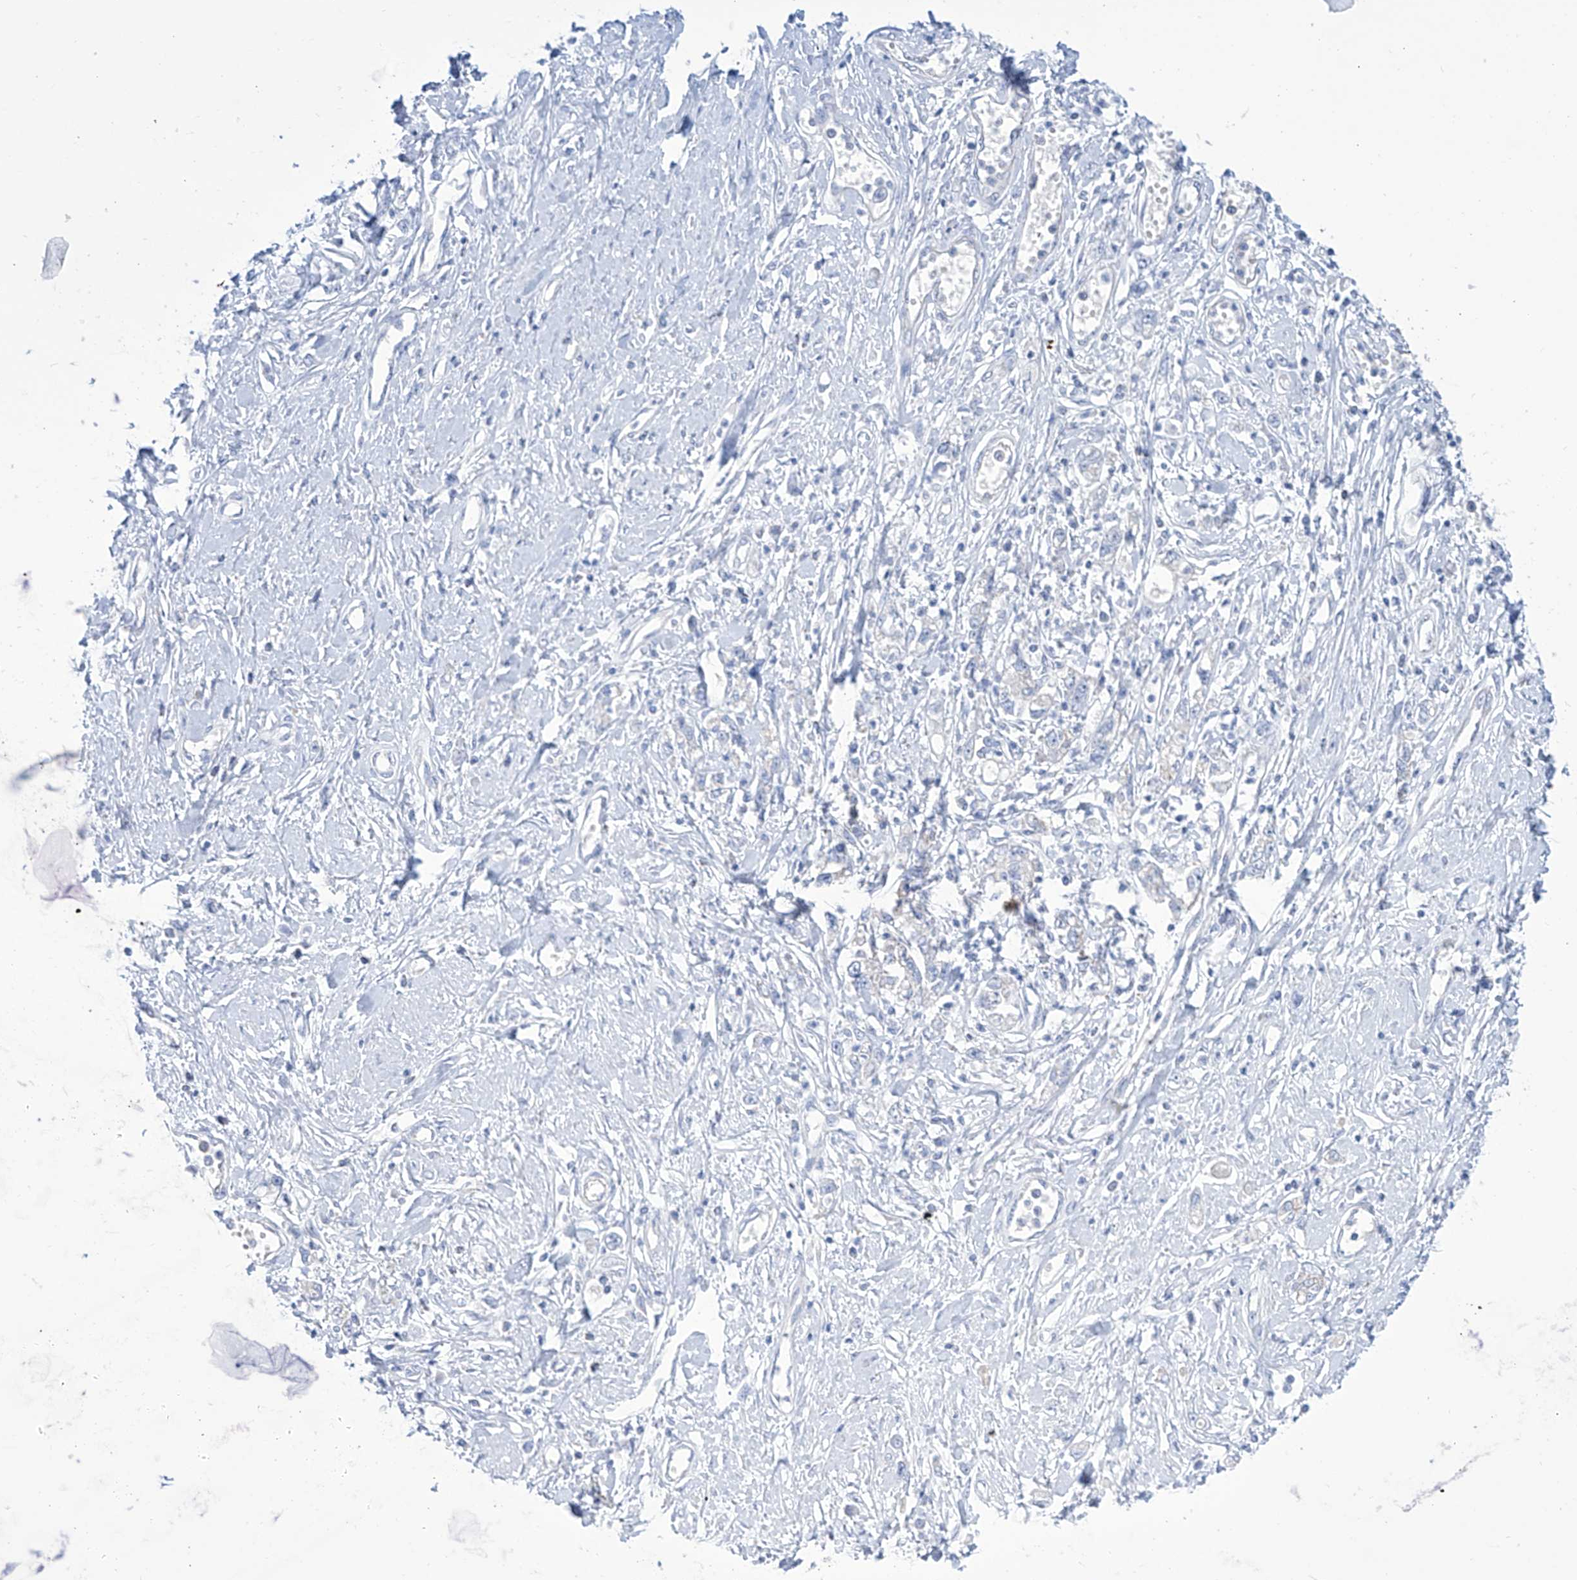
{"staining": {"intensity": "negative", "quantity": "none", "location": "none"}, "tissue": "stomach cancer", "cell_type": "Tumor cells", "image_type": "cancer", "snomed": [{"axis": "morphology", "description": "Adenocarcinoma, NOS"}, {"axis": "topography", "description": "Stomach"}], "caption": "Stomach cancer was stained to show a protein in brown. There is no significant staining in tumor cells. (DAB (3,3'-diaminobenzidine) immunohistochemistry visualized using brightfield microscopy, high magnification).", "gene": "ALDH6A1", "patient": {"sex": "female", "age": 76}}